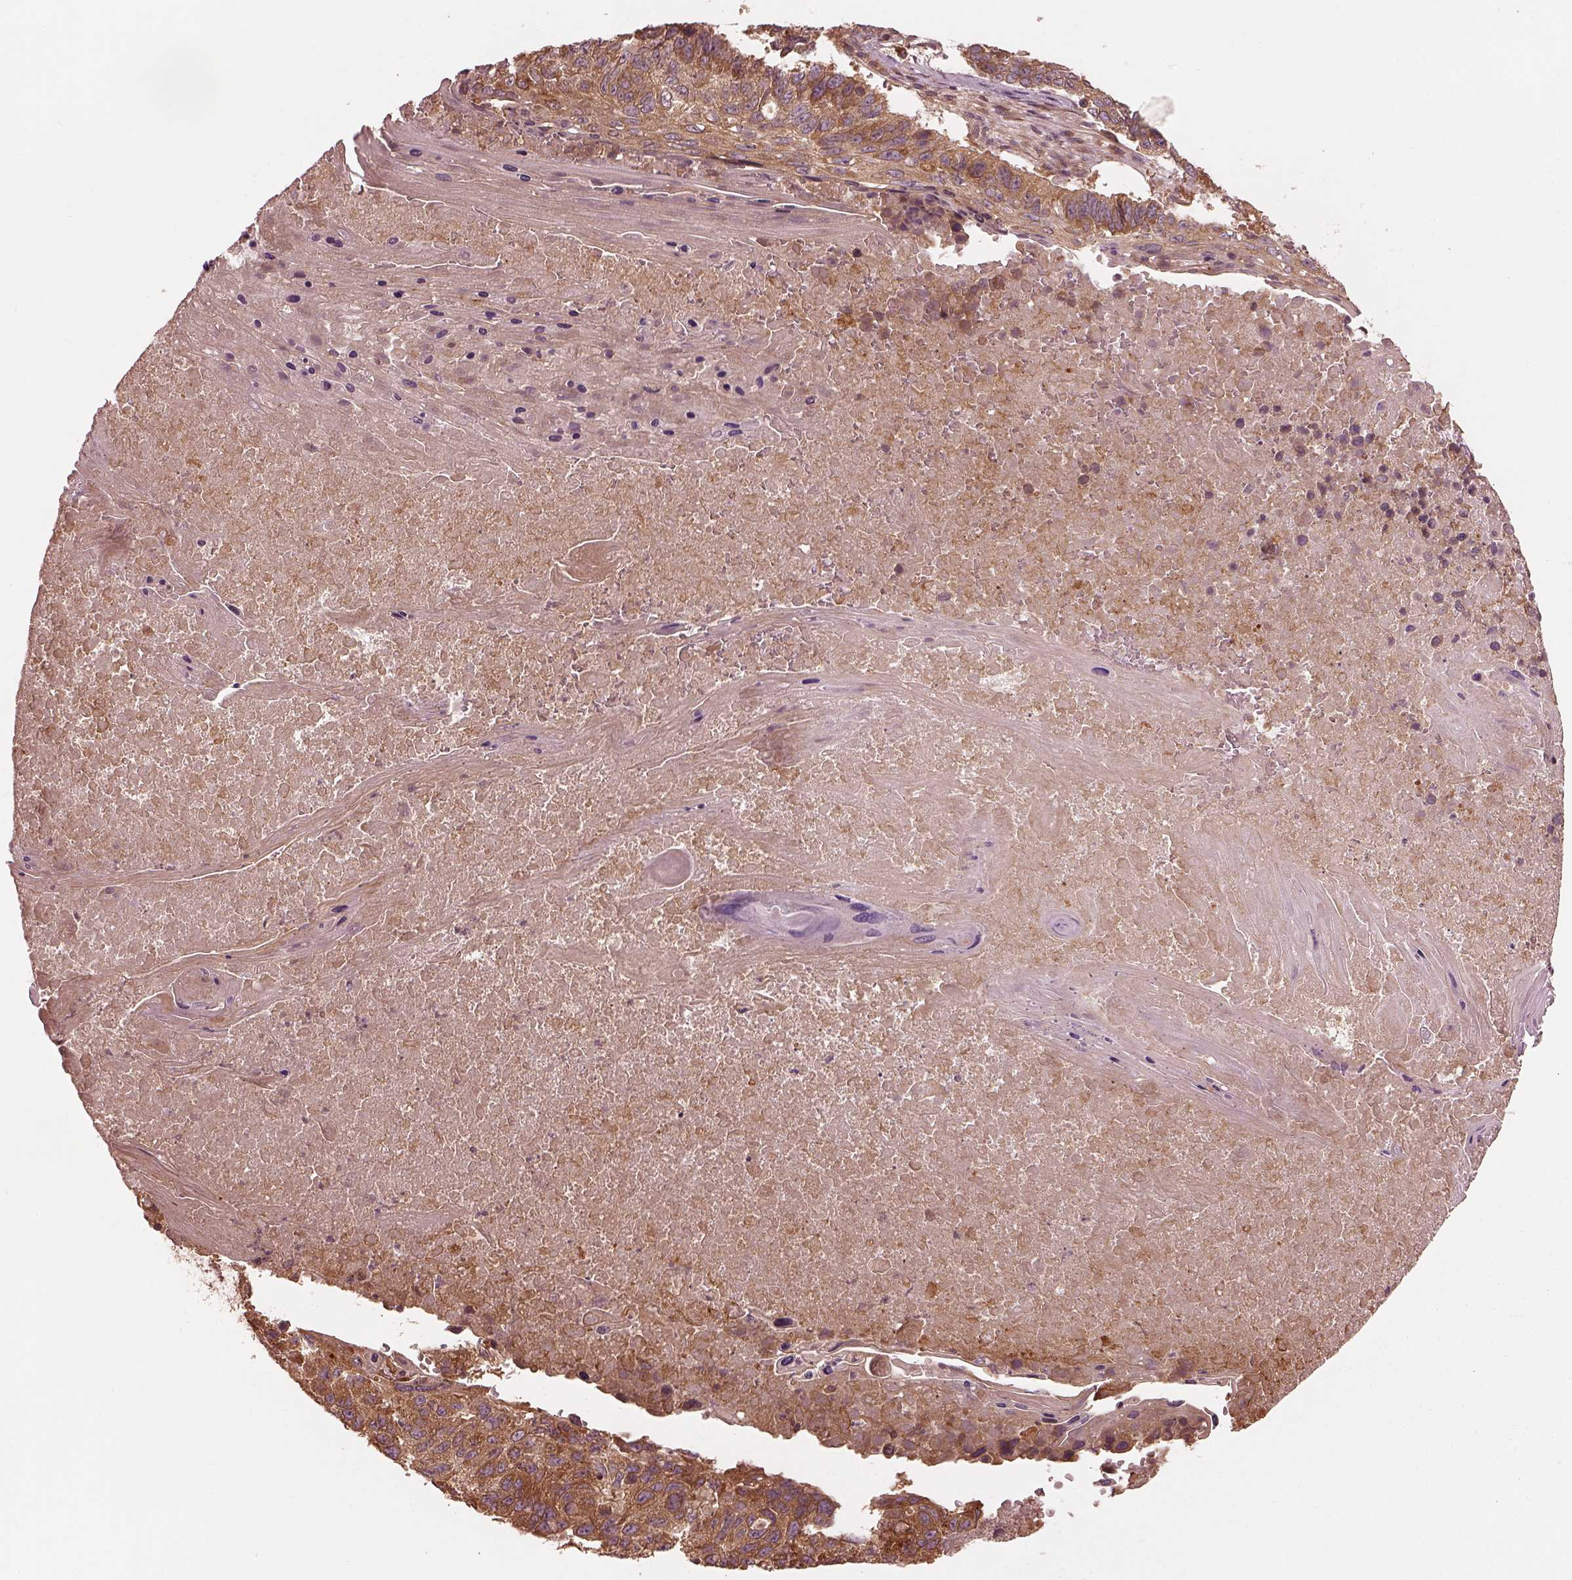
{"staining": {"intensity": "strong", "quantity": ">75%", "location": "cytoplasmic/membranous"}, "tissue": "lung cancer", "cell_type": "Tumor cells", "image_type": "cancer", "snomed": [{"axis": "morphology", "description": "Squamous cell carcinoma, NOS"}, {"axis": "topography", "description": "Lung"}], "caption": "Protein analysis of lung squamous cell carcinoma tissue shows strong cytoplasmic/membranous expression in about >75% of tumor cells. (DAB IHC with brightfield microscopy, high magnification).", "gene": "PIK3R2", "patient": {"sex": "male", "age": 73}}